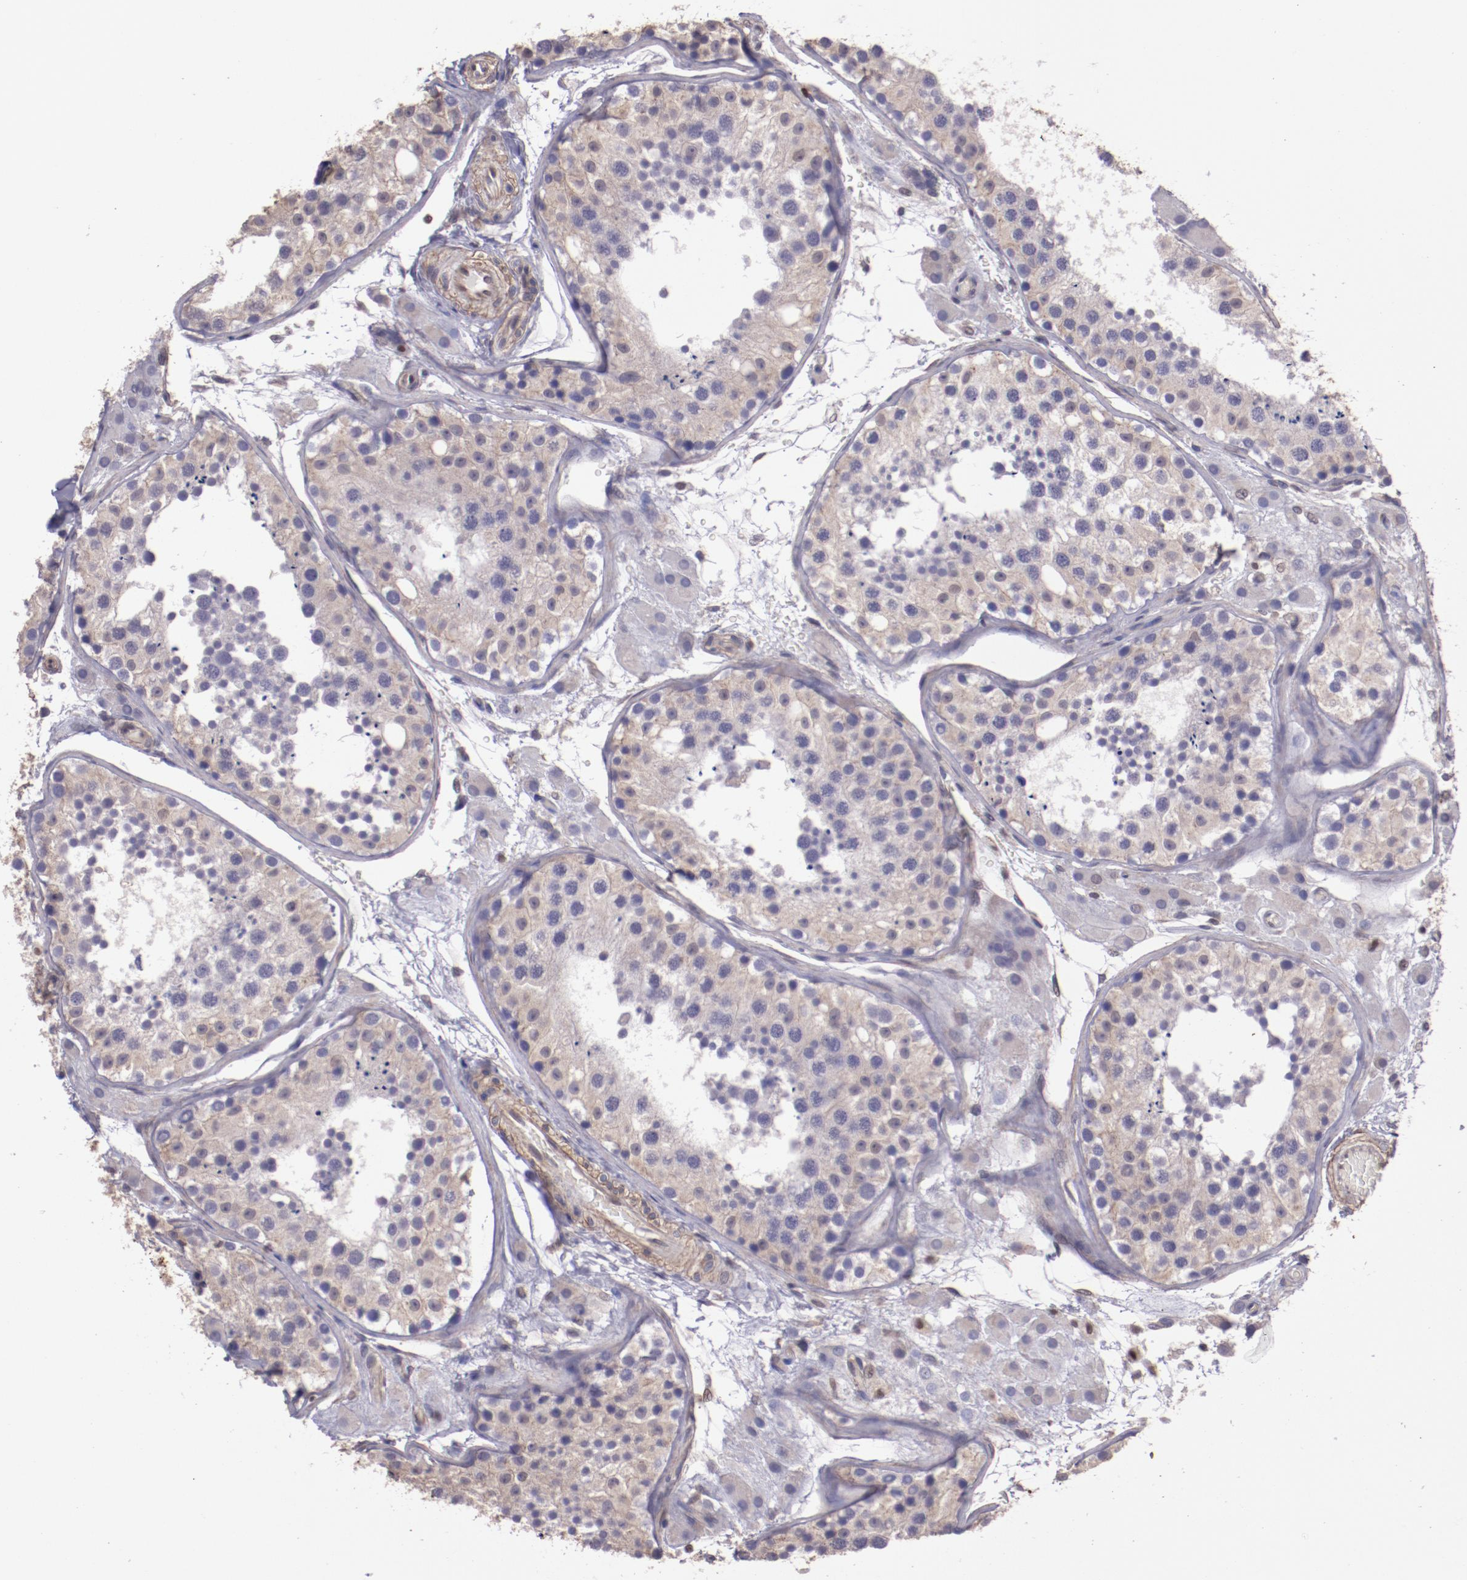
{"staining": {"intensity": "weak", "quantity": ">75%", "location": "cytoplasmic/membranous"}, "tissue": "testis", "cell_type": "Cells in seminiferous ducts", "image_type": "normal", "snomed": [{"axis": "morphology", "description": "Normal tissue, NOS"}, {"axis": "topography", "description": "Testis"}], "caption": "This is a histology image of immunohistochemistry staining of benign testis, which shows weak staining in the cytoplasmic/membranous of cells in seminiferous ducts.", "gene": "ELF1", "patient": {"sex": "male", "age": 26}}